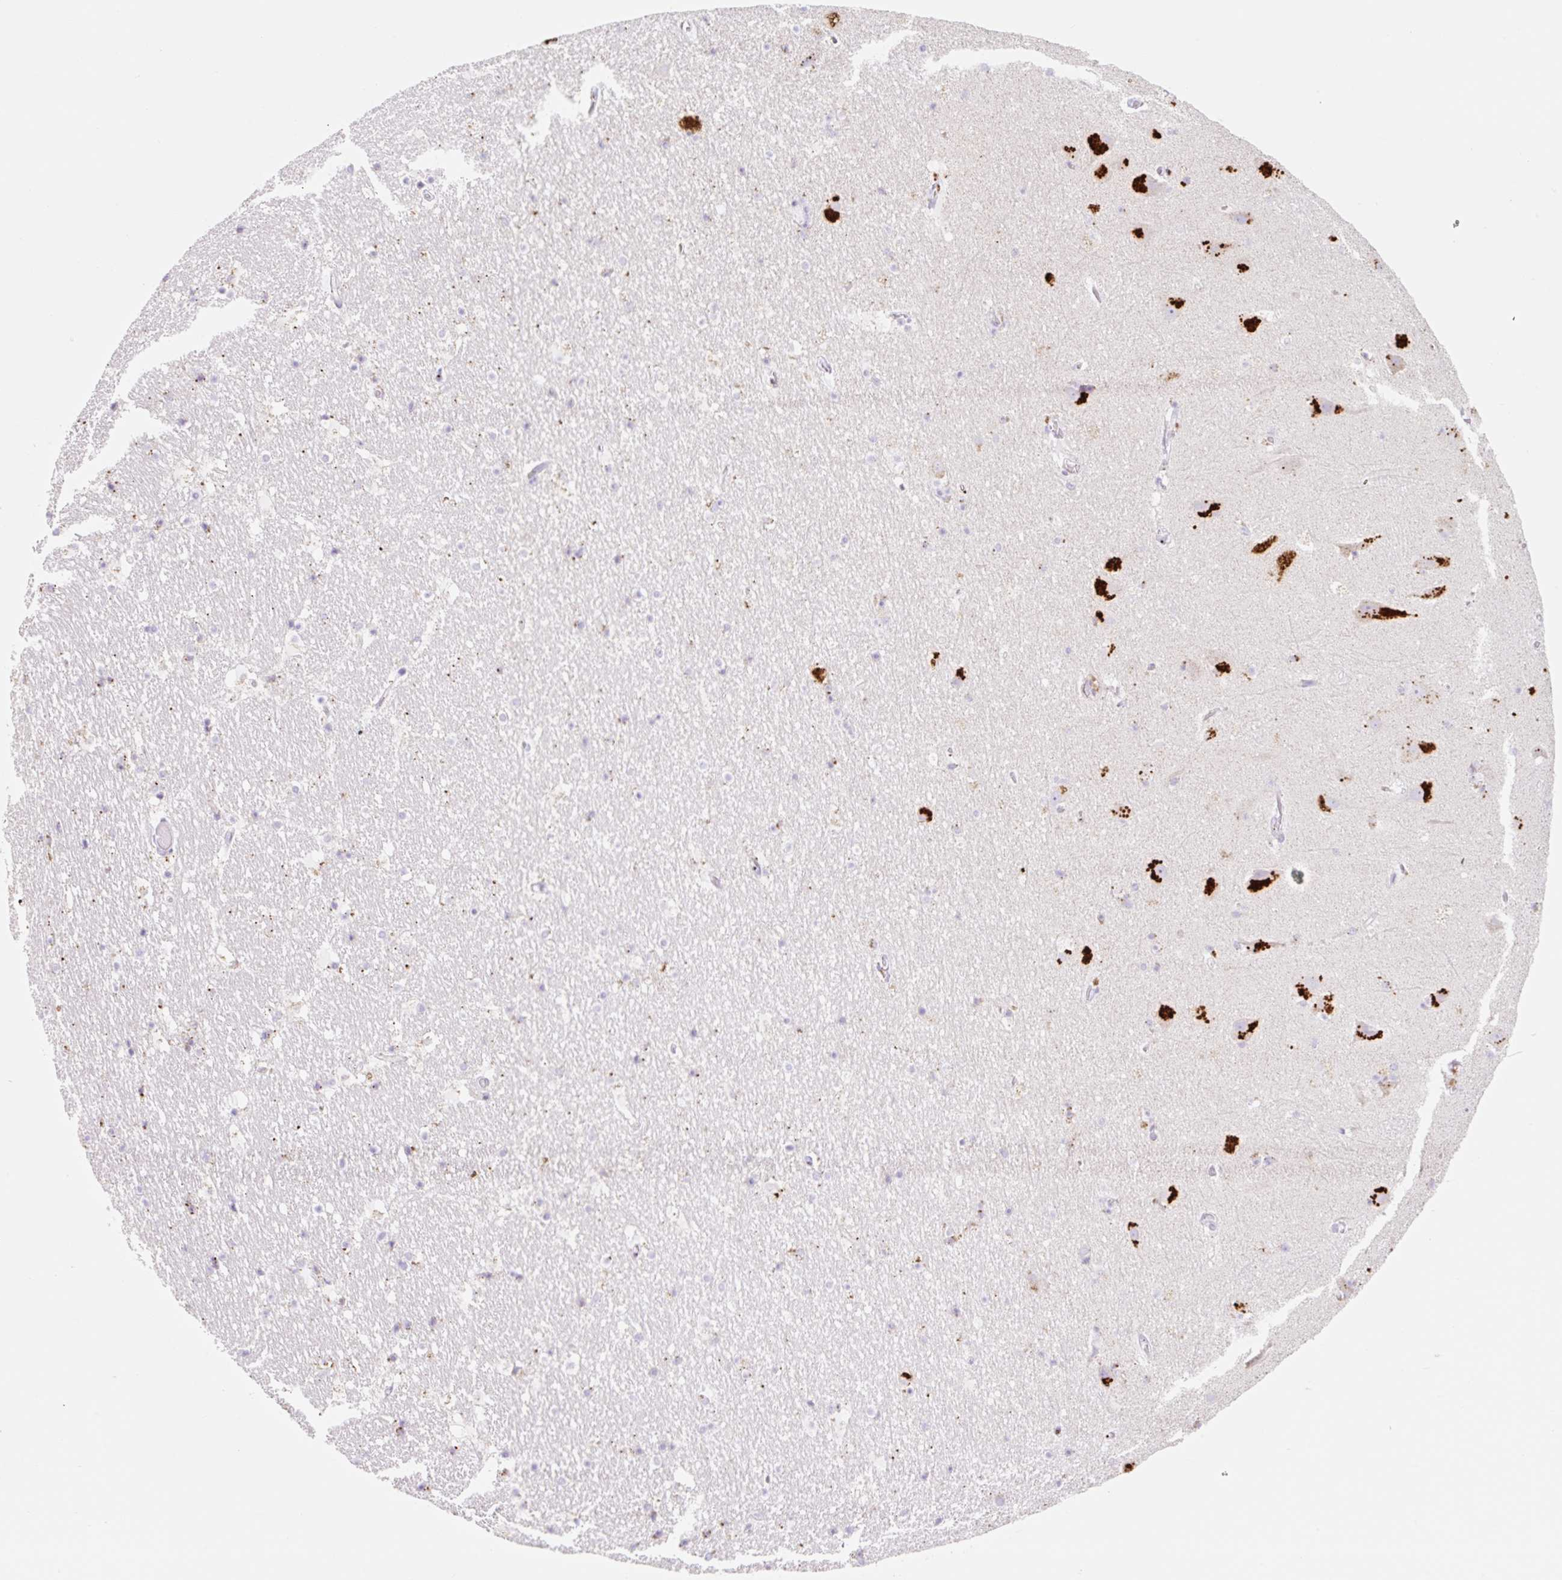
{"staining": {"intensity": "negative", "quantity": "none", "location": "none"}, "tissue": "hippocampus", "cell_type": "Glial cells", "image_type": "normal", "snomed": [{"axis": "morphology", "description": "Normal tissue, NOS"}, {"axis": "topography", "description": "Hippocampus"}], "caption": "A high-resolution histopathology image shows IHC staining of unremarkable hippocampus, which displays no significant staining in glial cells.", "gene": "CLEC3A", "patient": {"sex": "male", "age": 37}}